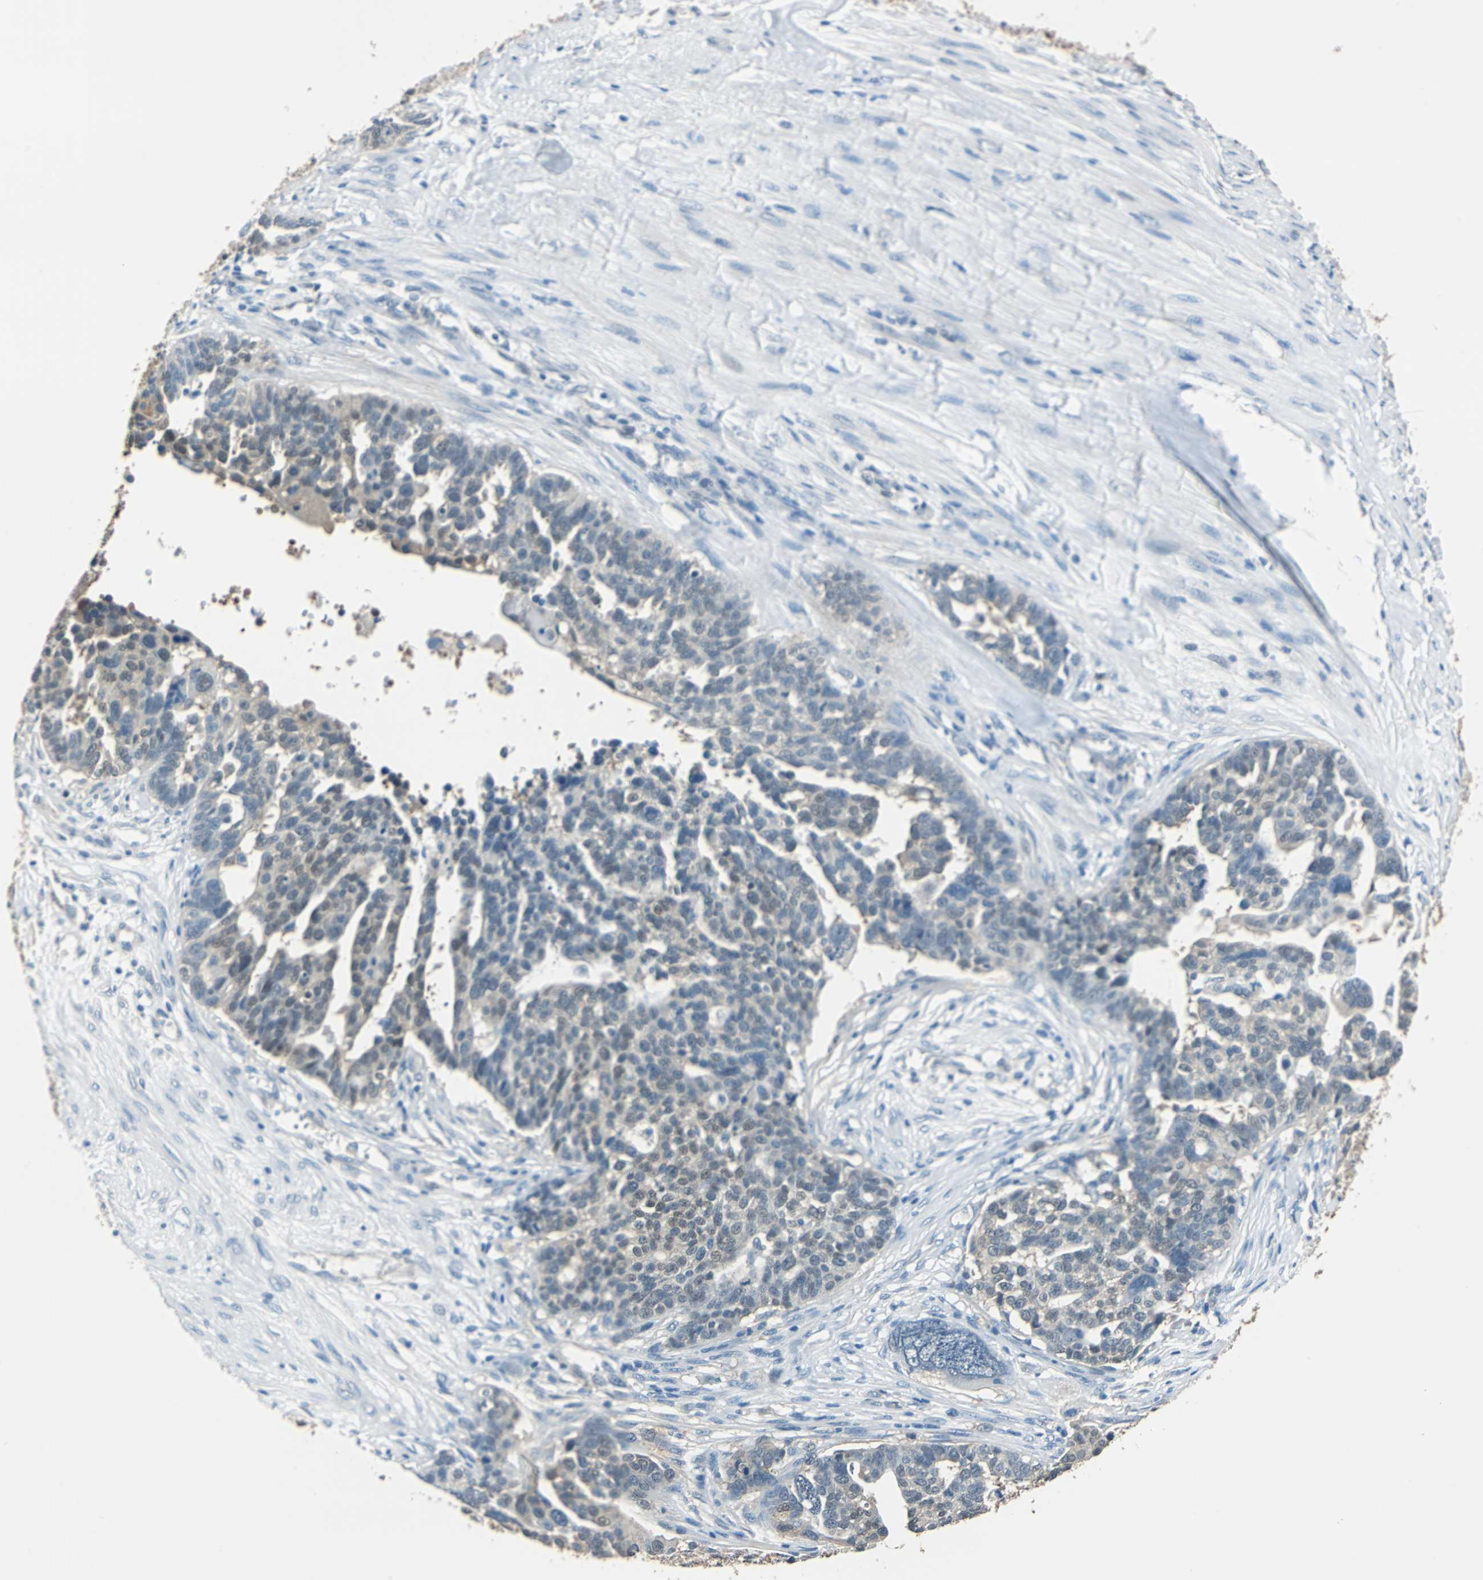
{"staining": {"intensity": "weak", "quantity": ">75%", "location": "cytoplasmic/membranous,nuclear"}, "tissue": "ovarian cancer", "cell_type": "Tumor cells", "image_type": "cancer", "snomed": [{"axis": "morphology", "description": "Cystadenocarcinoma, serous, NOS"}, {"axis": "topography", "description": "Ovary"}], "caption": "Protein staining shows weak cytoplasmic/membranous and nuclear staining in approximately >75% of tumor cells in ovarian serous cystadenocarcinoma. (IHC, brightfield microscopy, high magnification).", "gene": "FKBP4", "patient": {"sex": "female", "age": 59}}